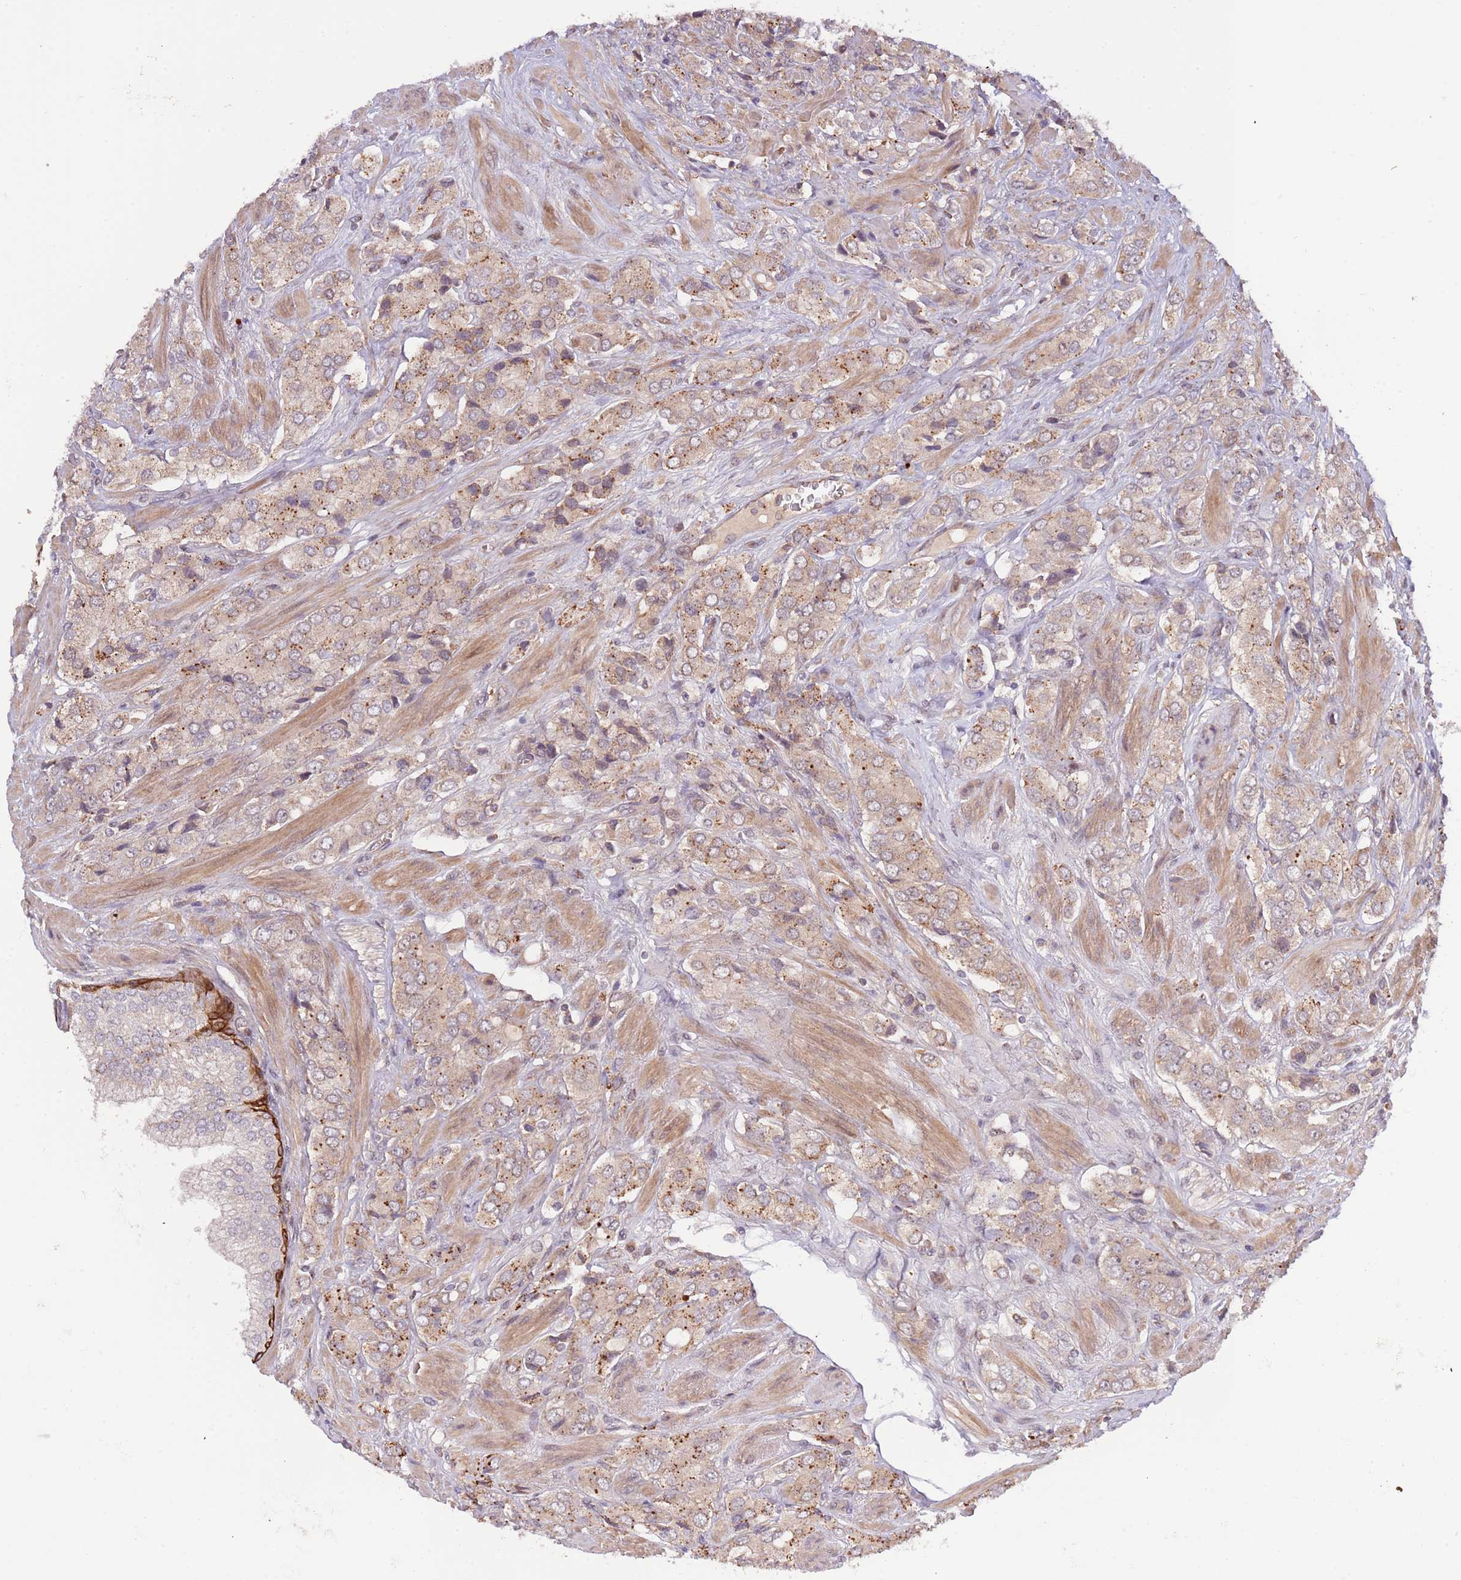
{"staining": {"intensity": "moderate", "quantity": "25%-75%", "location": "cytoplasmic/membranous"}, "tissue": "prostate cancer", "cell_type": "Tumor cells", "image_type": "cancer", "snomed": [{"axis": "morphology", "description": "Adenocarcinoma, High grade"}, {"axis": "topography", "description": "Prostate and seminal vesicle, NOS"}], "caption": "About 25%-75% of tumor cells in human prostate cancer (adenocarcinoma (high-grade)) display moderate cytoplasmic/membranous protein expression as visualized by brown immunohistochemical staining.", "gene": "PRR16", "patient": {"sex": "male", "age": 64}}